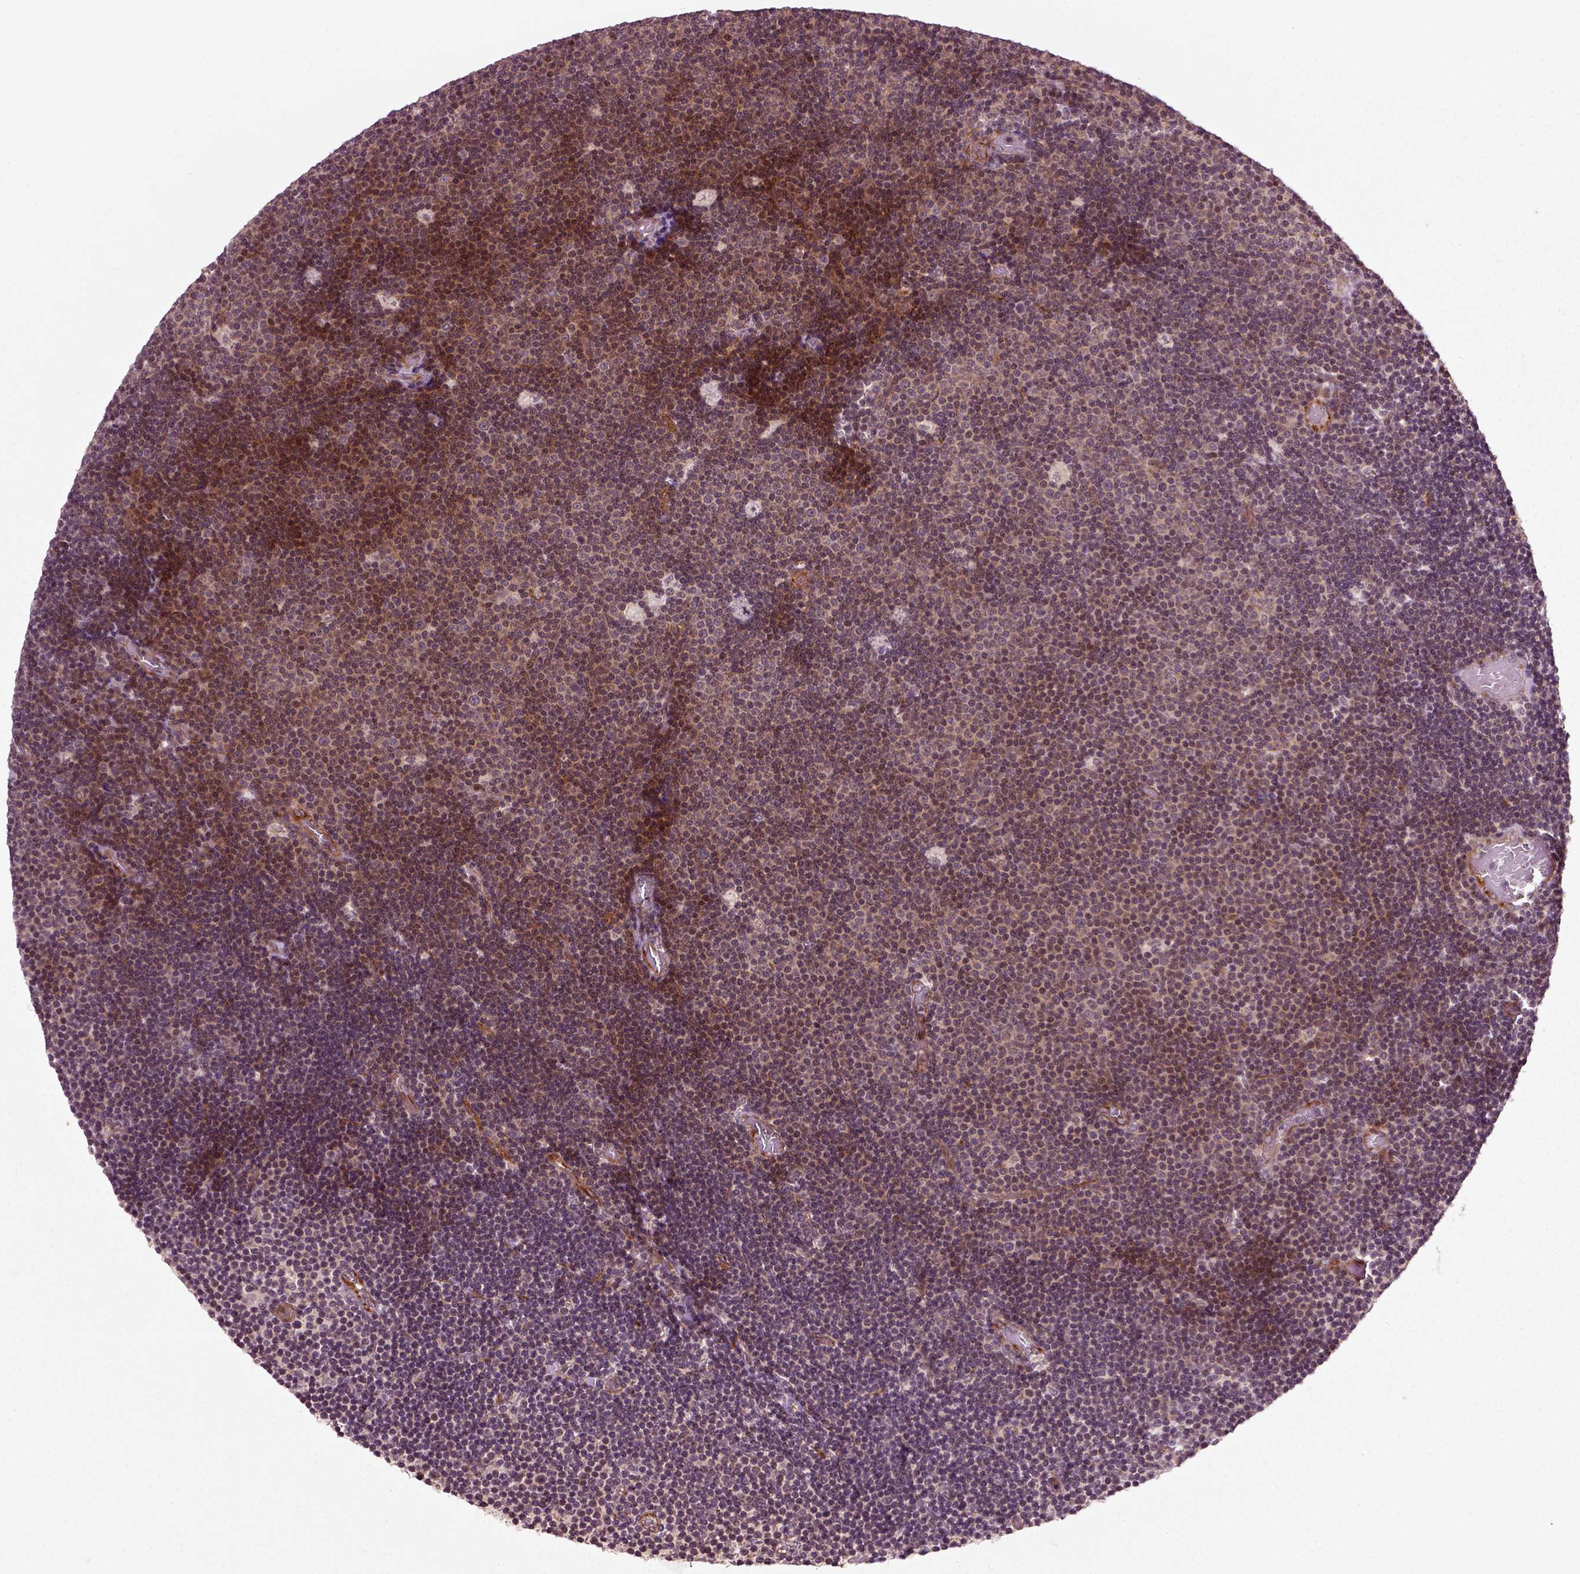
{"staining": {"intensity": "weak", "quantity": "25%-75%", "location": "cytoplasmic/membranous"}, "tissue": "lymphoma", "cell_type": "Tumor cells", "image_type": "cancer", "snomed": [{"axis": "morphology", "description": "Malignant lymphoma, non-Hodgkin's type, Low grade"}, {"axis": "topography", "description": "Brain"}], "caption": "Immunohistochemistry photomicrograph of neoplastic tissue: lymphoma stained using immunohistochemistry (IHC) displays low levels of weak protein expression localized specifically in the cytoplasmic/membranous of tumor cells, appearing as a cytoplasmic/membranous brown color.", "gene": "PLCD3", "patient": {"sex": "female", "age": 66}}